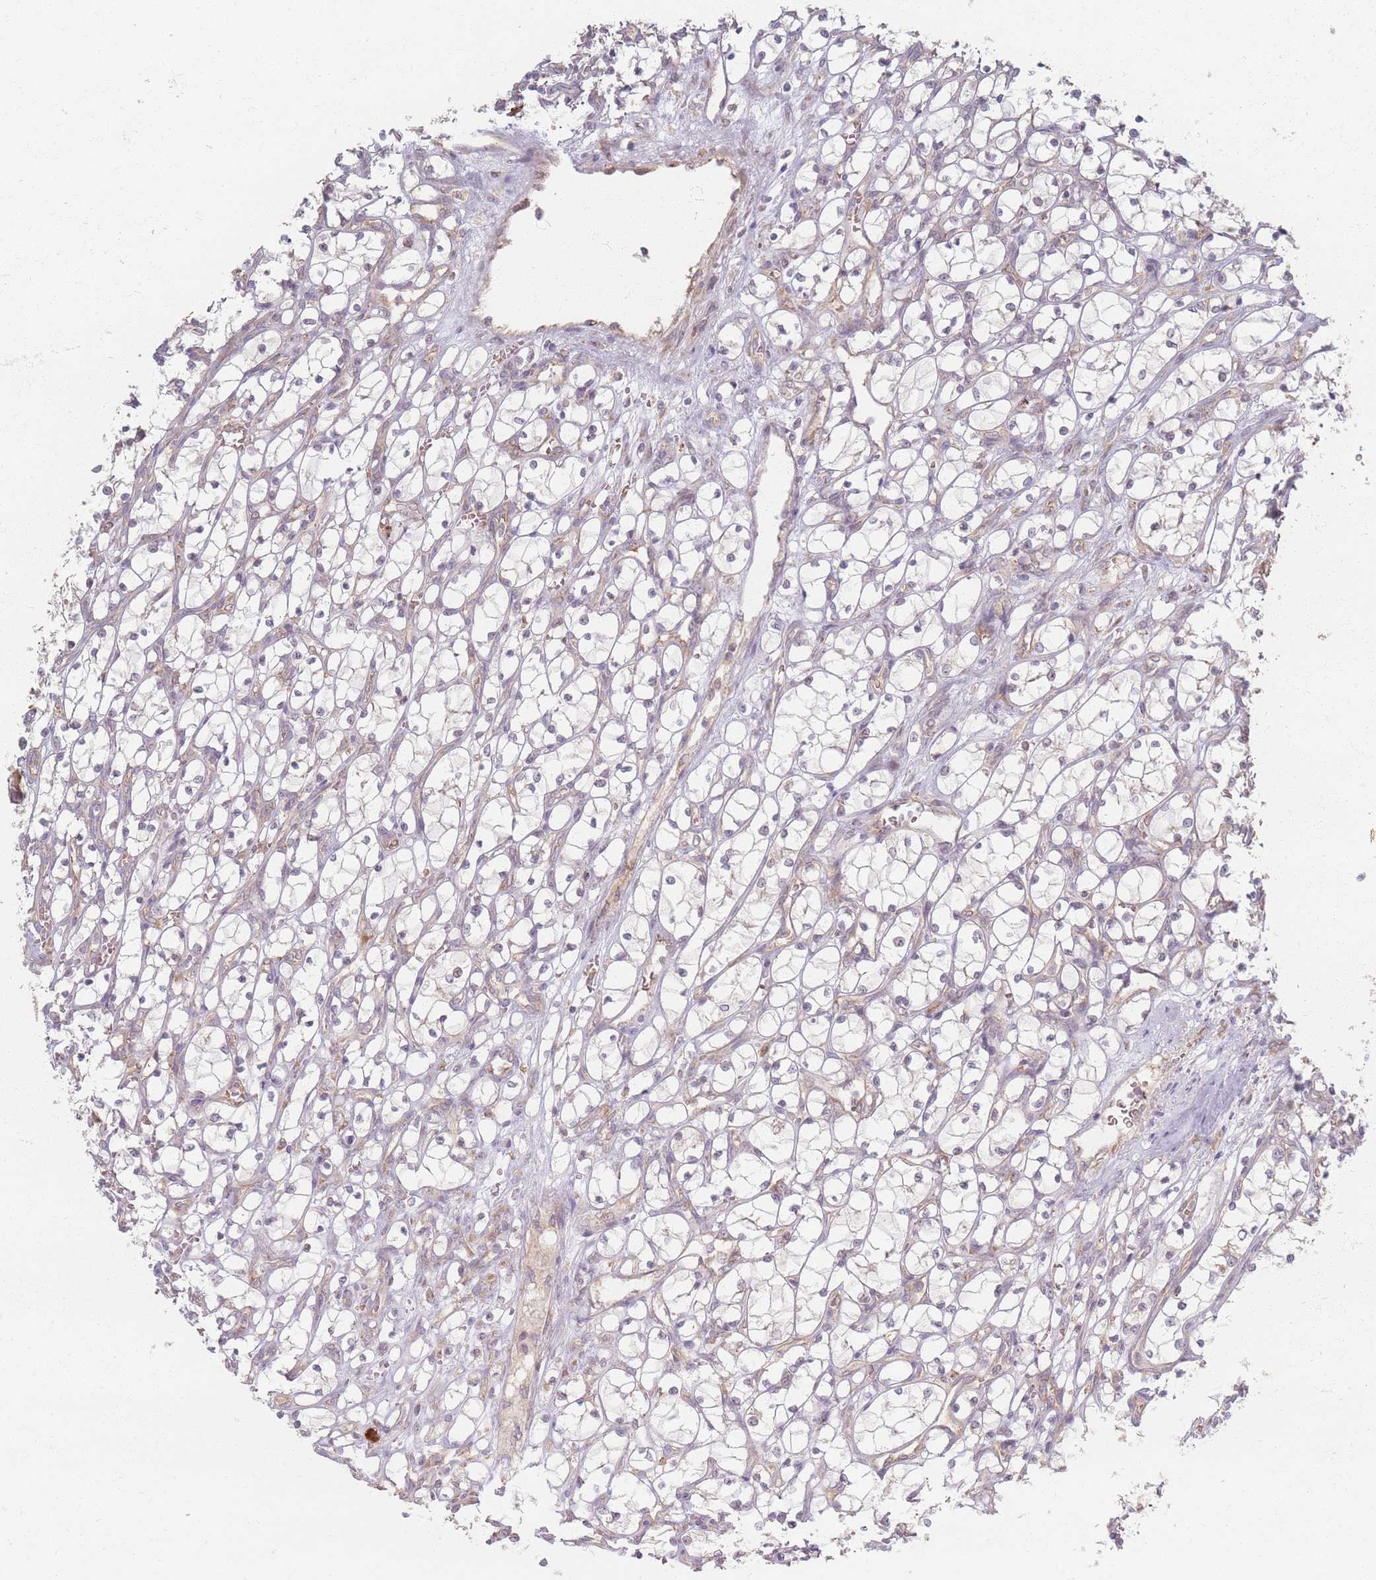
{"staining": {"intensity": "negative", "quantity": "none", "location": "none"}, "tissue": "renal cancer", "cell_type": "Tumor cells", "image_type": "cancer", "snomed": [{"axis": "morphology", "description": "Adenocarcinoma, NOS"}, {"axis": "topography", "description": "Kidney"}], "caption": "The image reveals no significant positivity in tumor cells of renal cancer (adenocarcinoma).", "gene": "SMIM14", "patient": {"sex": "female", "age": 69}}